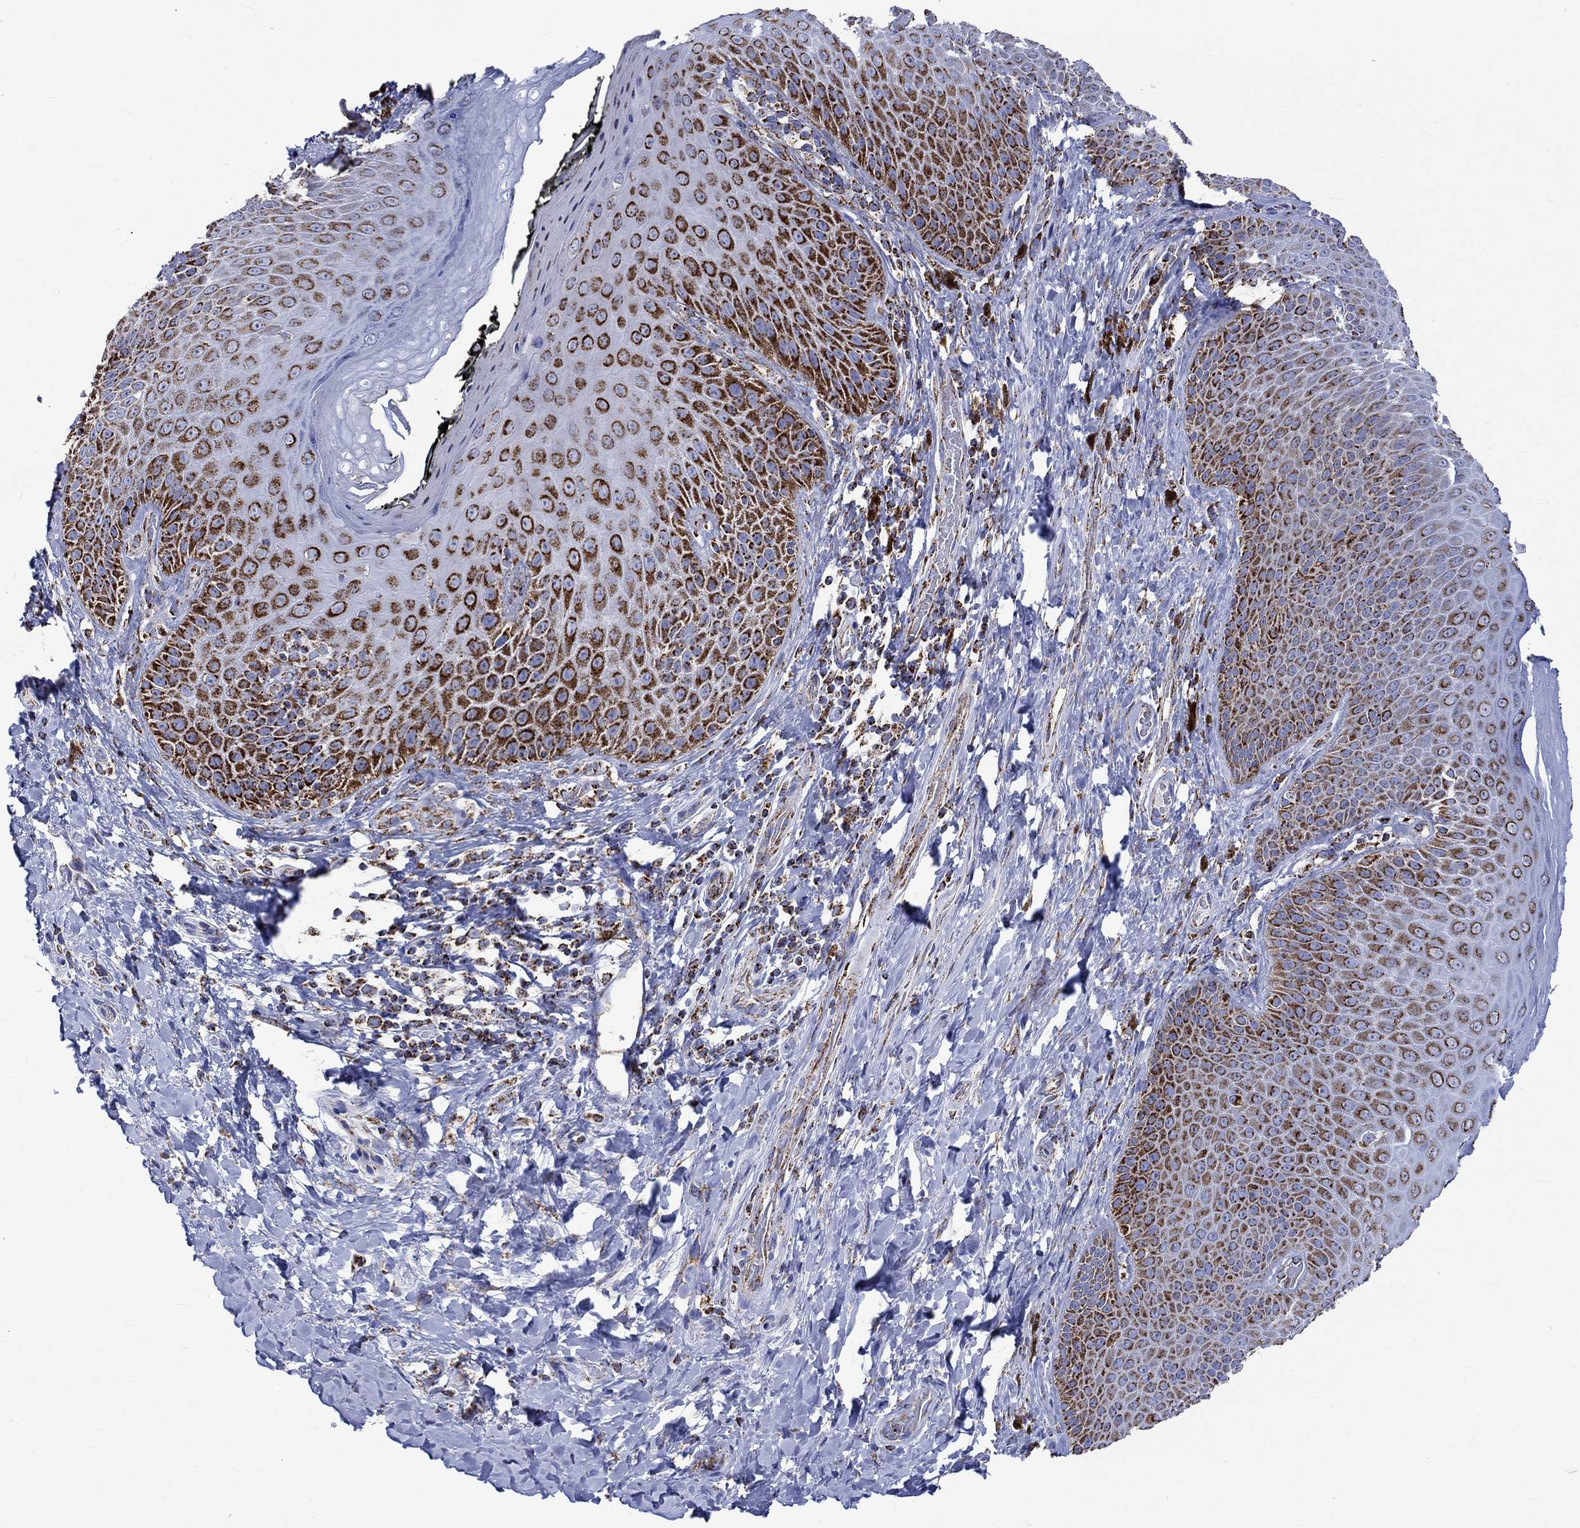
{"staining": {"intensity": "strong", "quantity": "25%-75%", "location": "cytoplasmic/membranous"}, "tissue": "skin", "cell_type": "Epidermal cells", "image_type": "normal", "snomed": [{"axis": "morphology", "description": "Normal tissue, NOS"}, {"axis": "topography", "description": "Skeletal muscle"}, {"axis": "topography", "description": "Anal"}, {"axis": "topography", "description": "Peripheral nerve tissue"}], "caption": "Skin stained with a protein marker shows strong staining in epidermal cells.", "gene": "RCE1", "patient": {"sex": "male", "age": 53}}